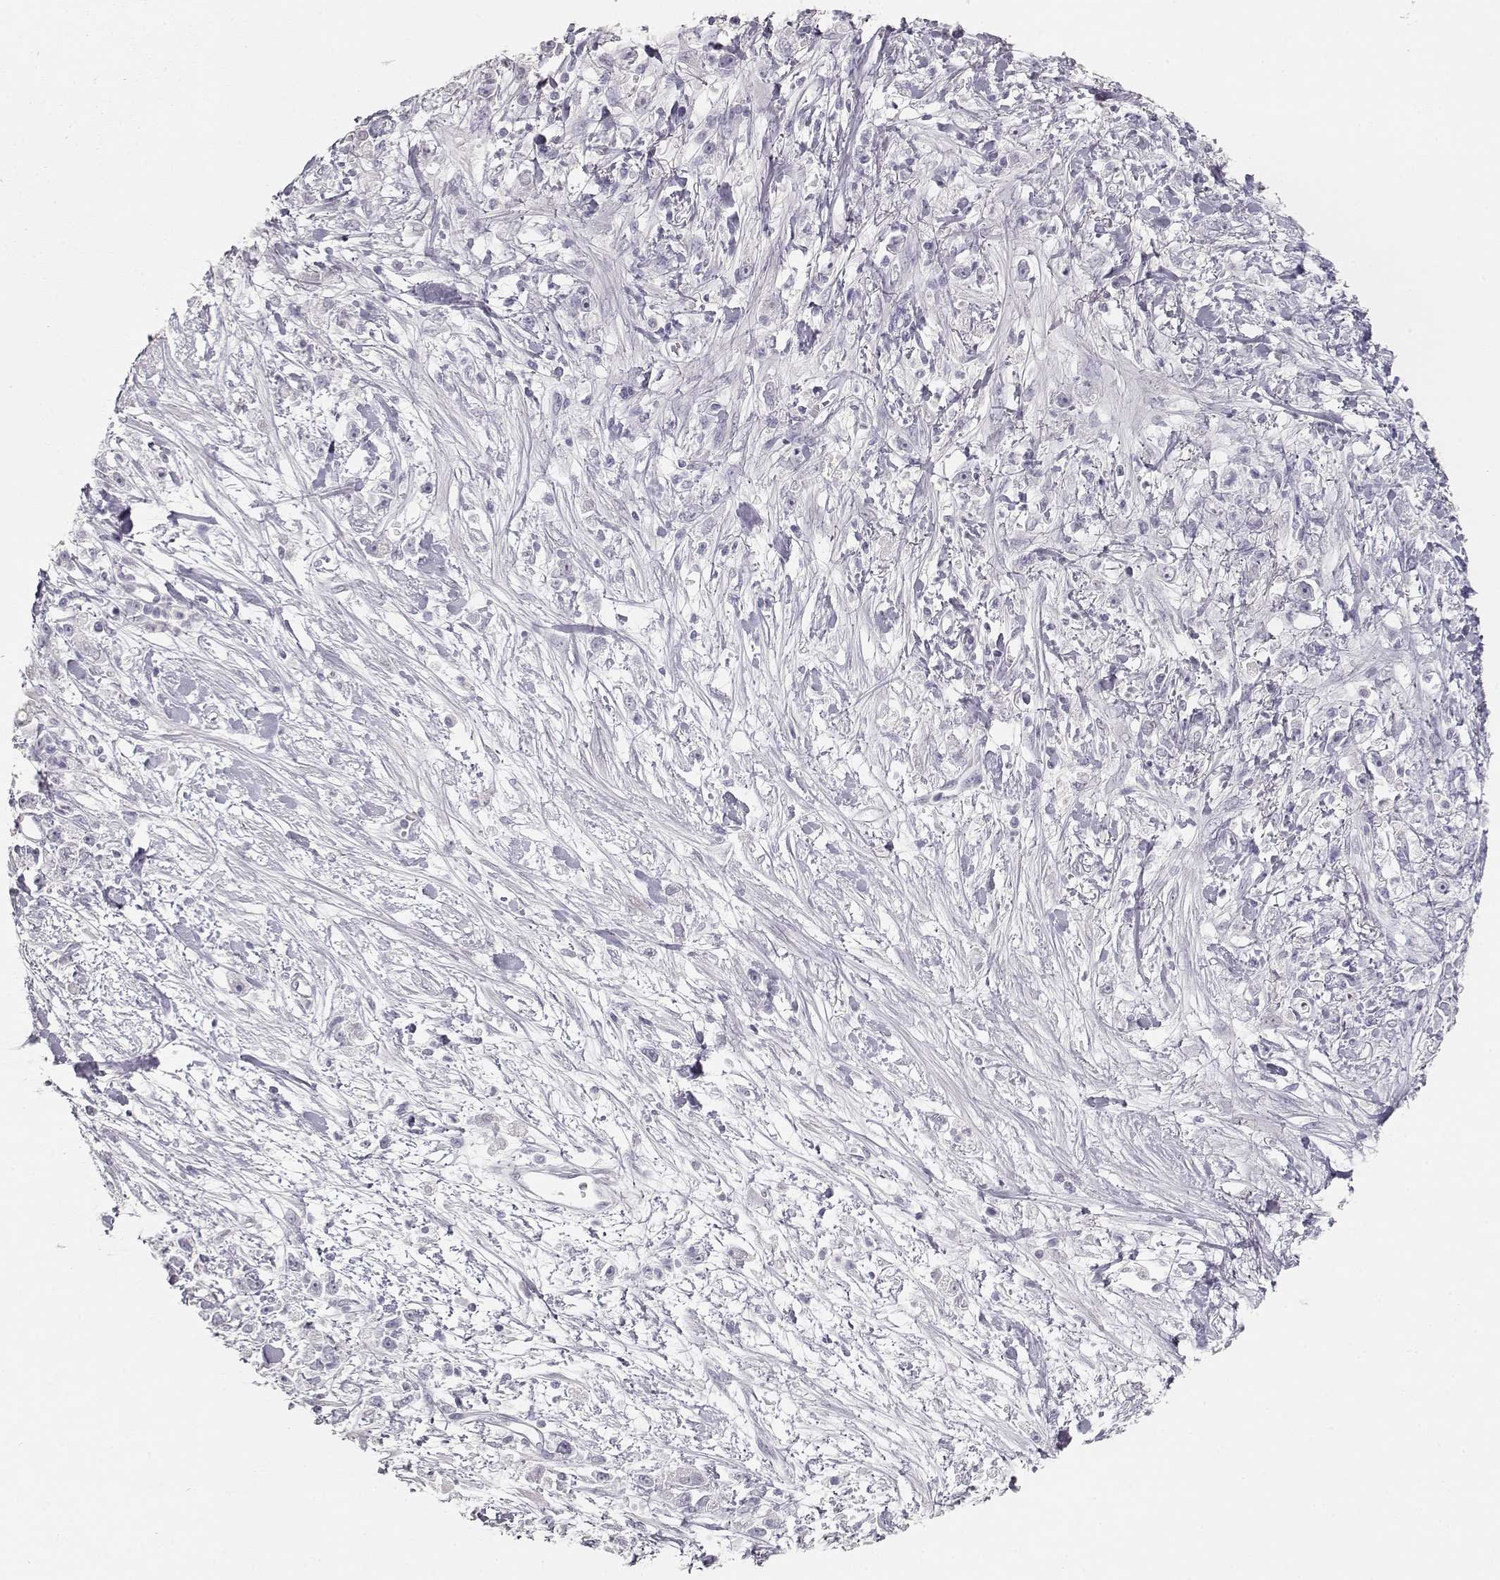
{"staining": {"intensity": "negative", "quantity": "none", "location": "none"}, "tissue": "stomach cancer", "cell_type": "Tumor cells", "image_type": "cancer", "snomed": [{"axis": "morphology", "description": "Adenocarcinoma, NOS"}, {"axis": "topography", "description": "Stomach"}], "caption": "Image shows no significant protein expression in tumor cells of stomach adenocarcinoma.", "gene": "TKTL1", "patient": {"sex": "female", "age": 59}}